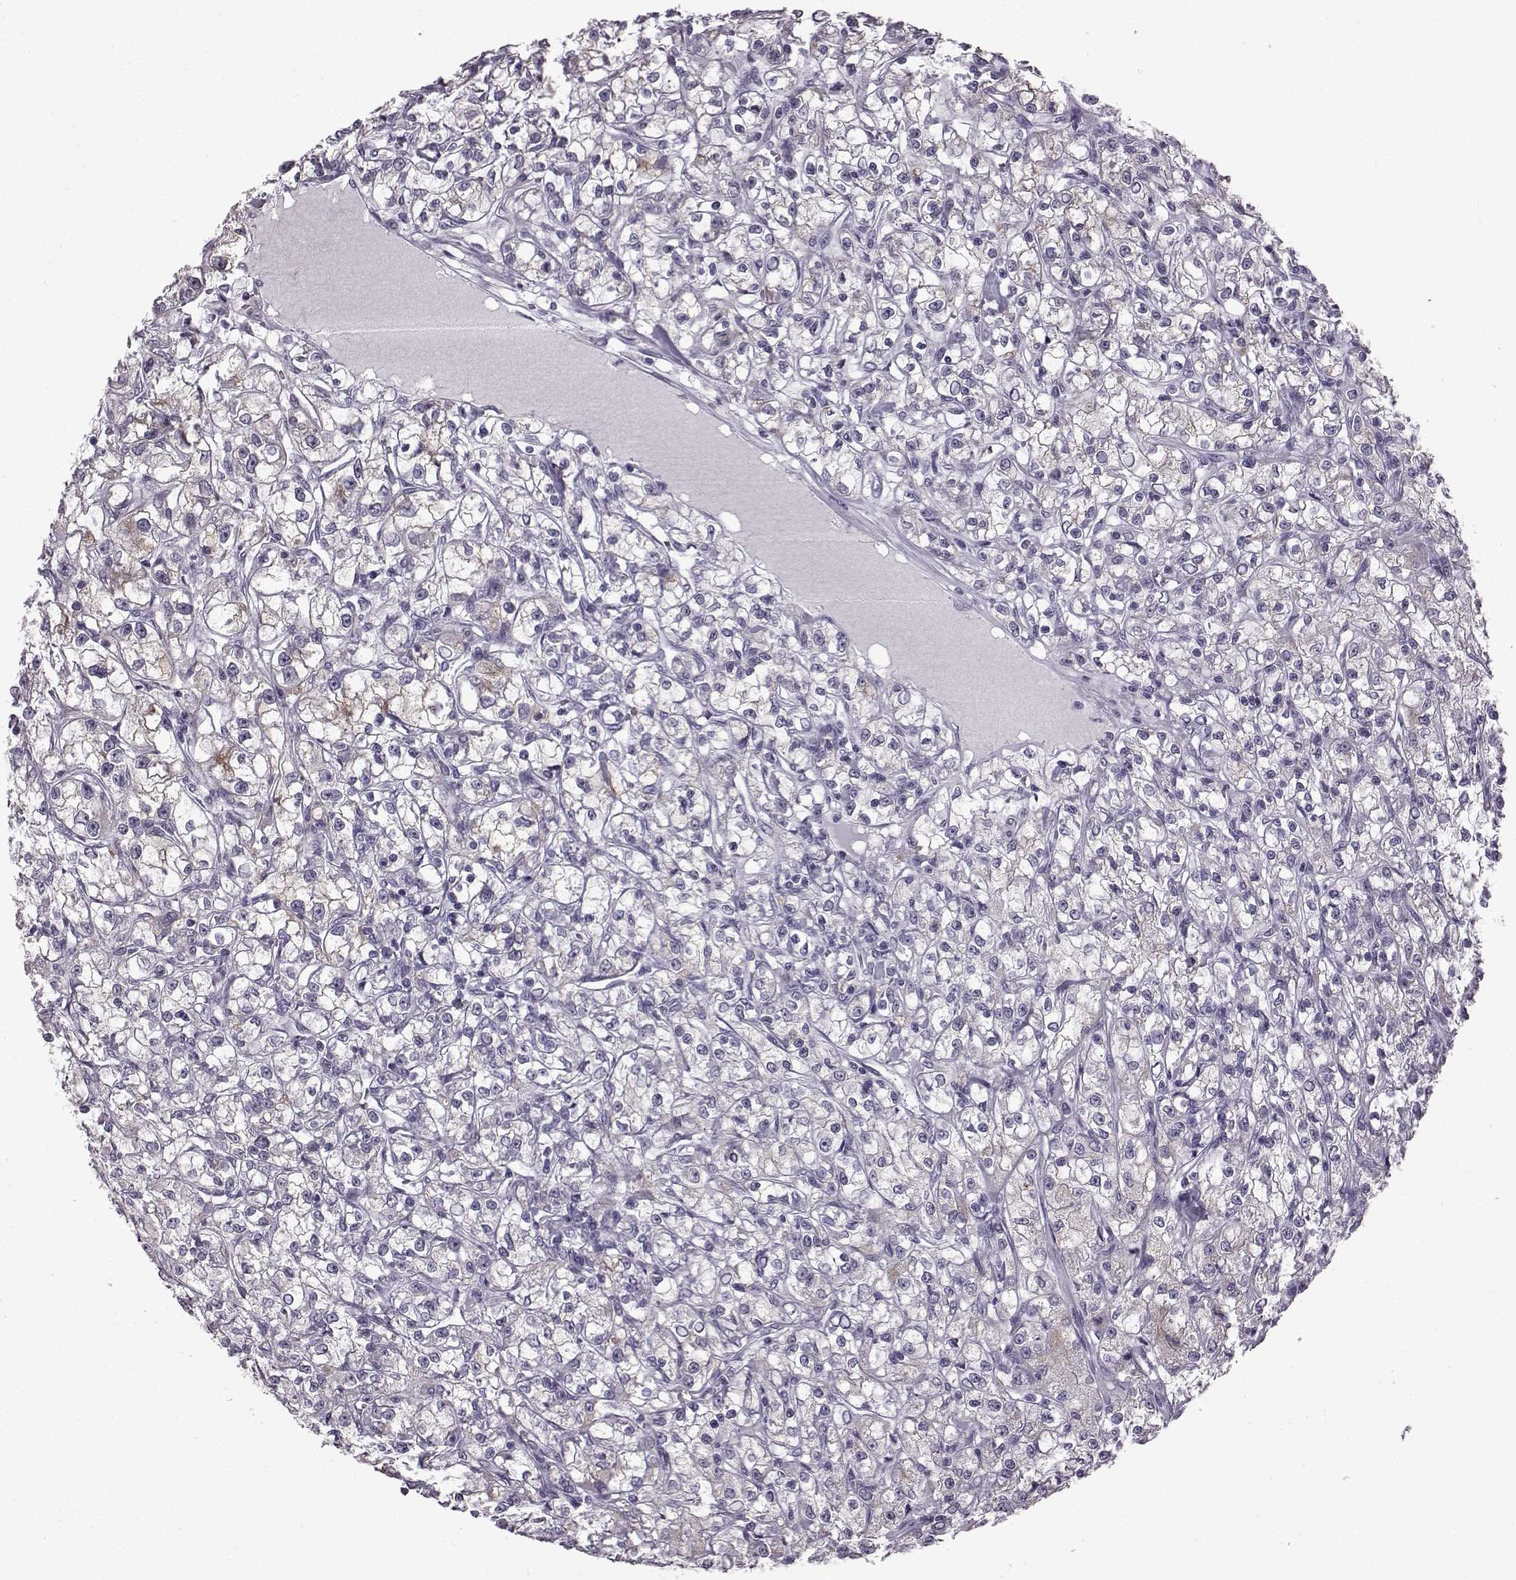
{"staining": {"intensity": "negative", "quantity": "none", "location": "none"}, "tissue": "renal cancer", "cell_type": "Tumor cells", "image_type": "cancer", "snomed": [{"axis": "morphology", "description": "Adenocarcinoma, NOS"}, {"axis": "topography", "description": "Kidney"}], "caption": "The image reveals no significant expression in tumor cells of adenocarcinoma (renal).", "gene": "SLC28A2", "patient": {"sex": "female", "age": 59}}